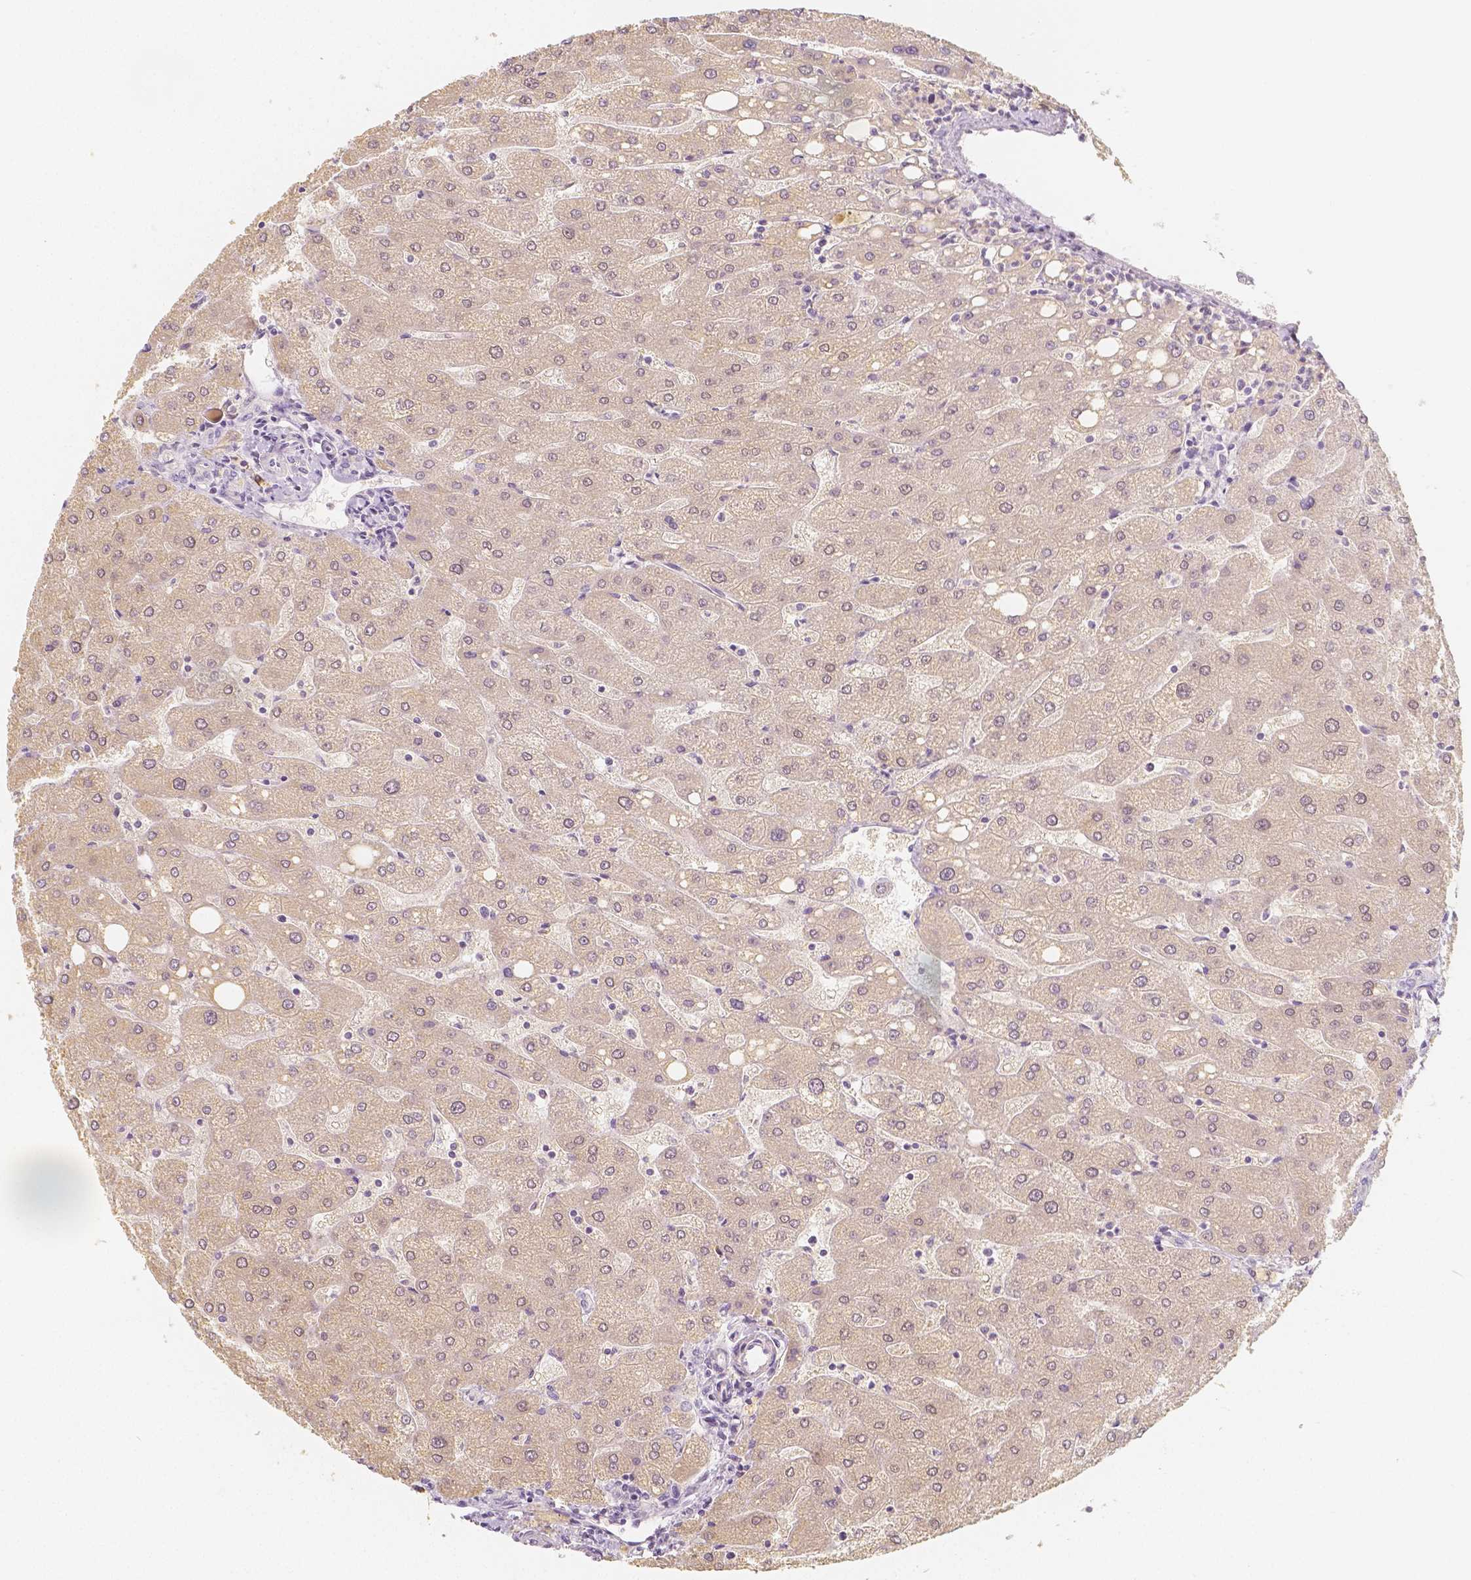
{"staining": {"intensity": "negative", "quantity": "none", "location": "none"}, "tissue": "liver", "cell_type": "Cholangiocytes", "image_type": "normal", "snomed": [{"axis": "morphology", "description": "Normal tissue, NOS"}, {"axis": "topography", "description": "Liver"}], "caption": "Normal liver was stained to show a protein in brown. There is no significant expression in cholangiocytes.", "gene": "BATF", "patient": {"sex": "male", "age": 67}}